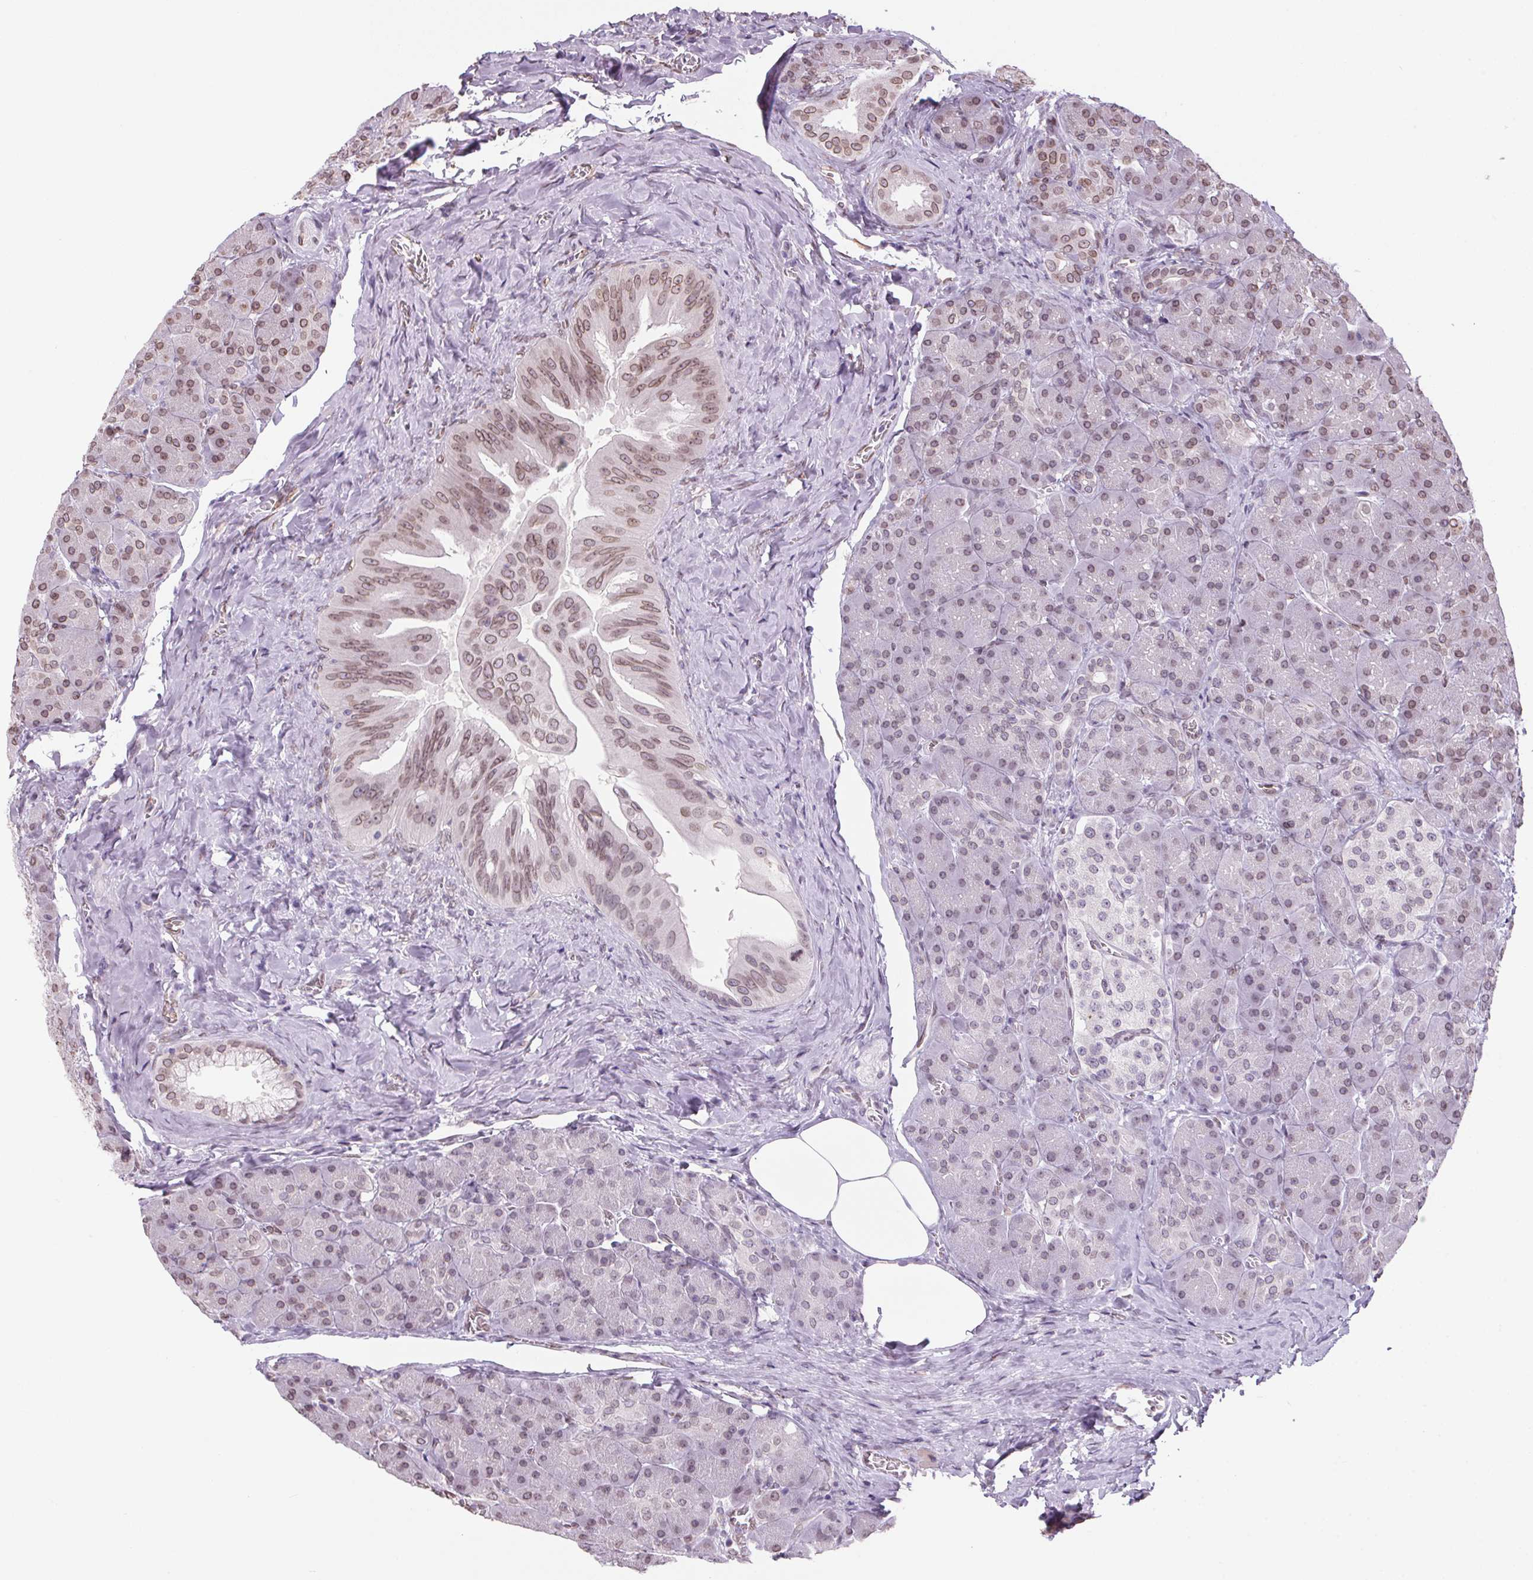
{"staining": {"intensity": "weak", "quantity": "25%-75%", "location": "cytoplasmic/membranous,nuclear"}, "tissue": "pancreas", "cell_type": "Exocrine glandular cells", "image_type": "normal", "snomed": [{"axis": "morphology", "description": "Normal tissue, NOS"}, {"axis": "topography", "description": "Pancreas"}], "caption": "This image reveals benign pancreas stained with immunohistochemistry to label a protein in brown. The cytoplasmic/membranous,nuclear of exocrine glandular cells show weak positivity for the protein. Nuclei are counter-stained blue.", "gene": "TMEM175", "patient": {"sex": "male", "age": 55}}